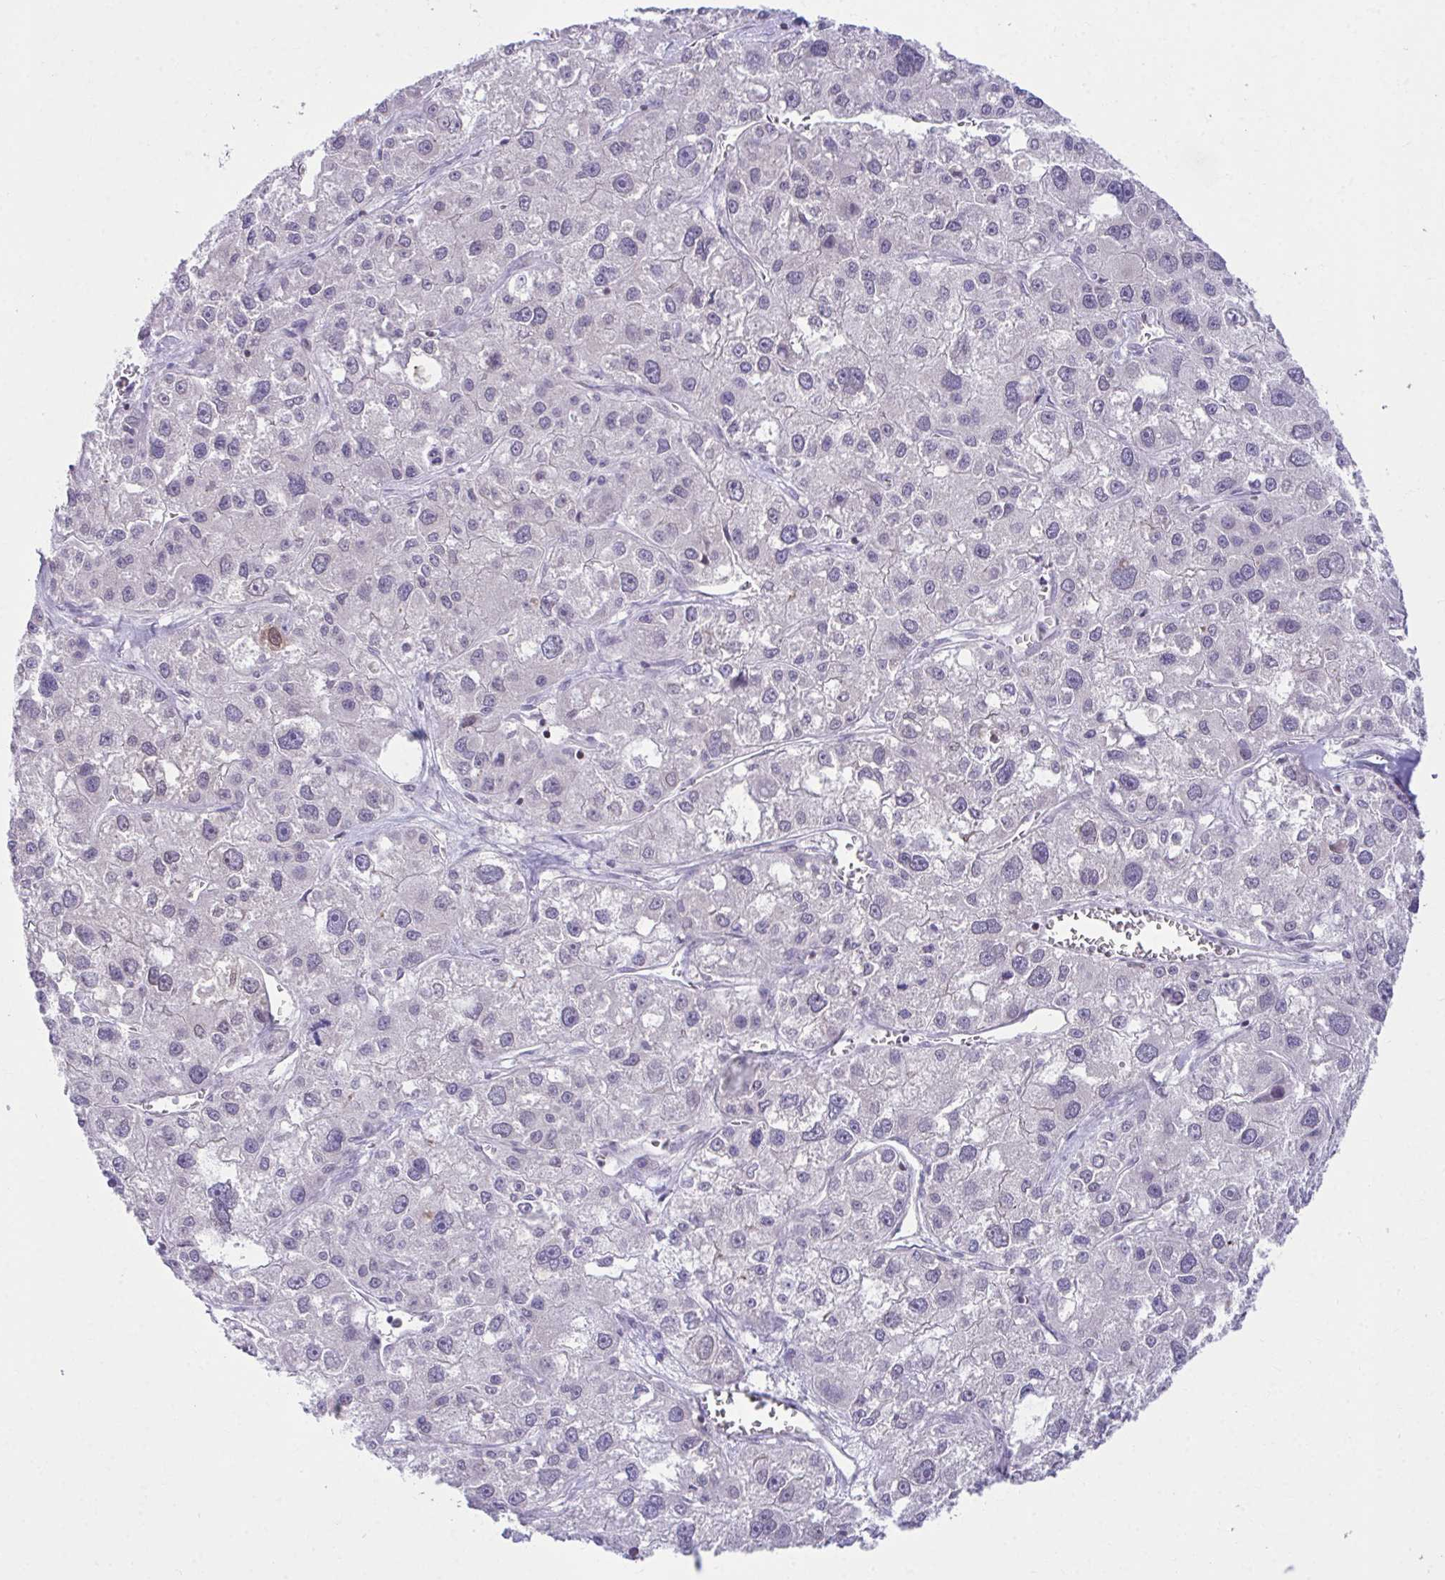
{"staining": {"intensity": "negative", "quantity": "none", "location": "none"}, "tissue": "liver cancer", "cell_type": "Tumor cells", "image_type": "cancer", "snomed": [{"axis": "morphology", "description": "Carcinoma, Hepatocellular, NOS"}, {"axis": "topography", "description": "Liver"}], "caption": "High magnification brightfield microscopy of liver cancer (hepatocellular carcinoma) stained with DAB (brown) and counterstained with hematoxylin (blue): tumor cells show no significant positivity.", "gene": "OR7A5", "patient": {"sex": "male", "age": 73}}